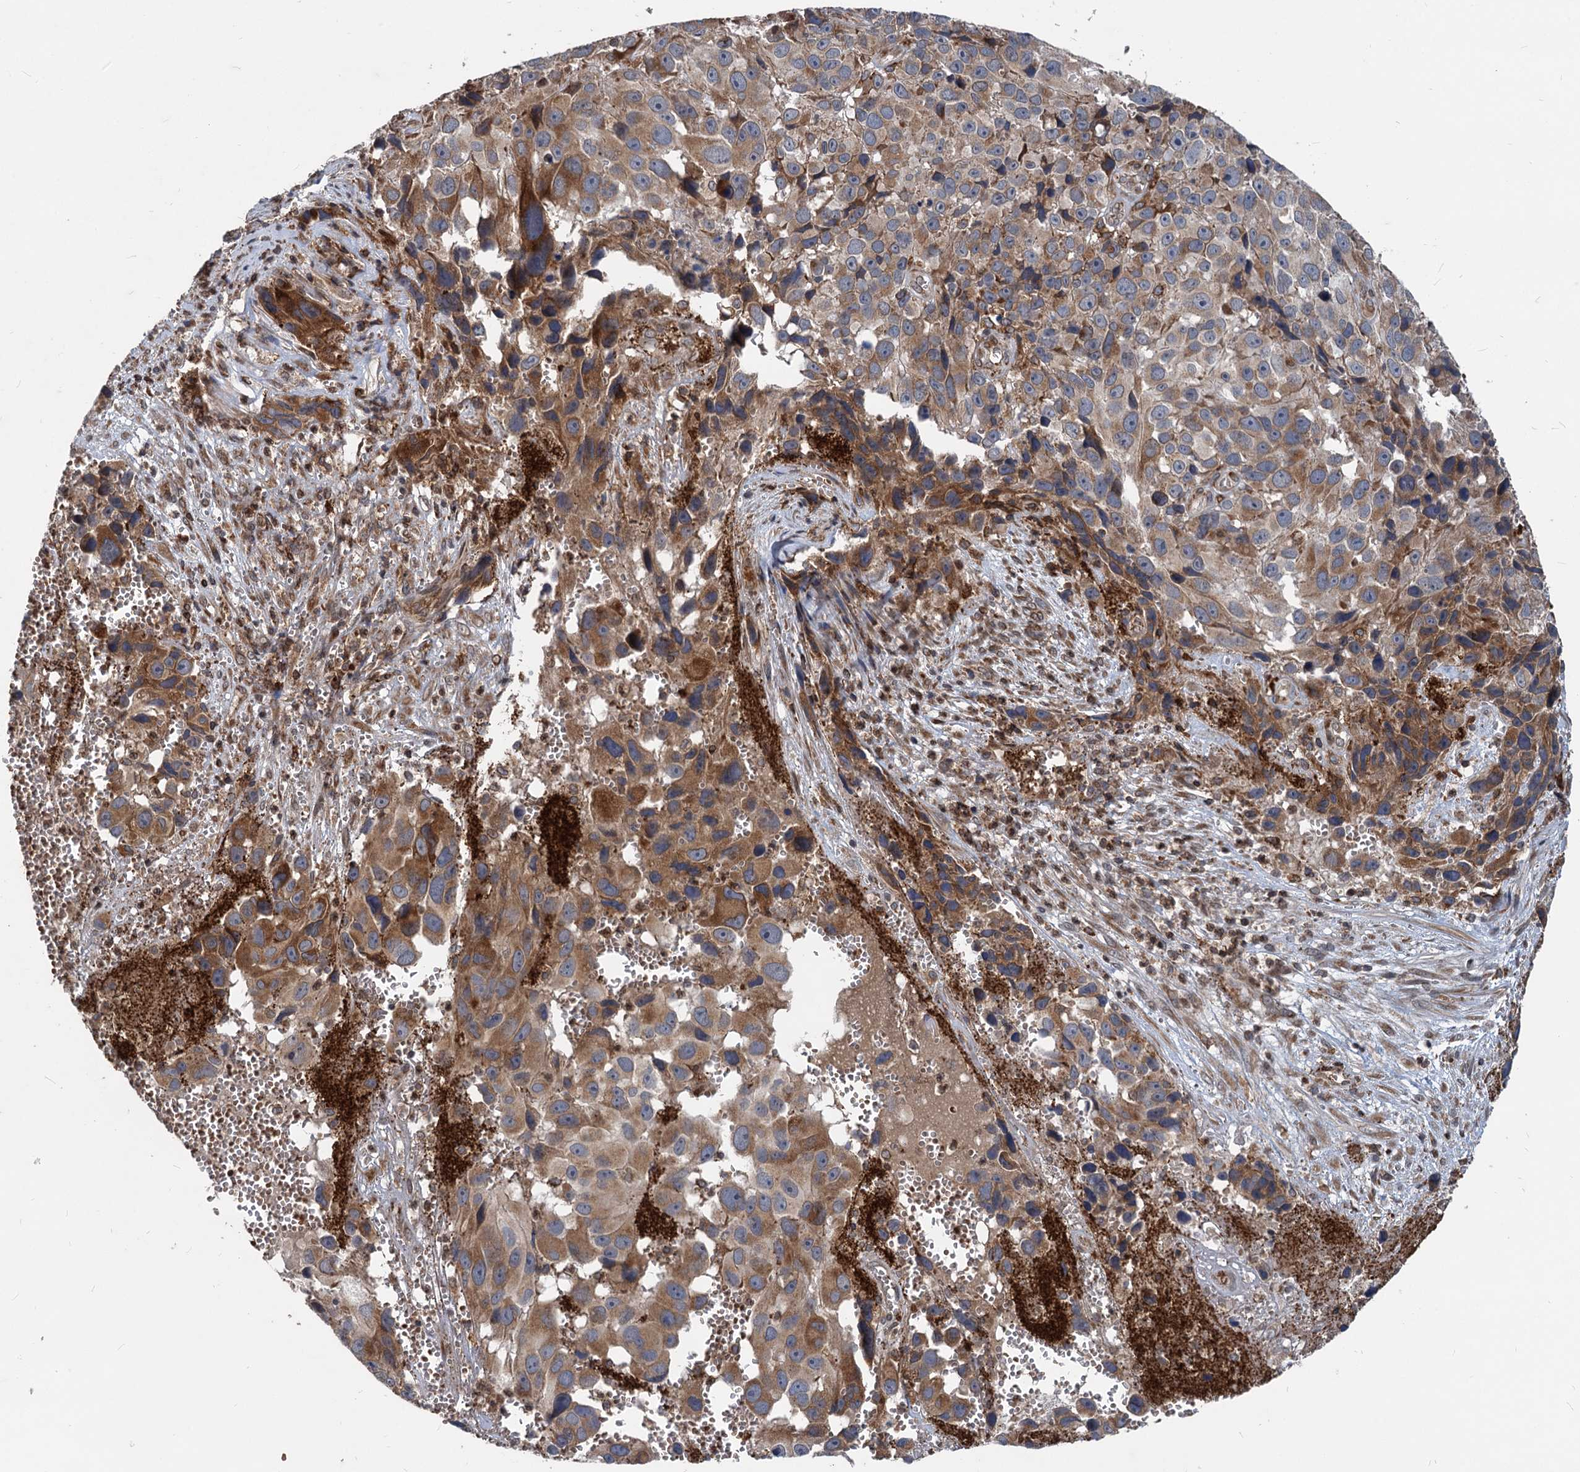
{"staining": {"intensity": "moderate", "quantity": ">75%", "location": "cytoplasmic/membranous"}, "tissue": "melanoma", "cell_type": "Tumor cells", "image_type": "cancer", "snomed": [{"axis": "morphology", "description": "Malignant melanoma, NOS"}, {"axis": "topography", "description": "Skin"}], "caption": "Immunohistochemistry (IHC) staining of melanoma, which demonstrates medium levels of moderate cytoplasmic/membranous expression in about >75% of tumor cells indicating moderate cytoplasmic/membranous protein staining. The staining was performed using DAB (3,3'-diaminobenzidine) (brown) for protein detection and nuclei were counterstained in hematoxylin (blue).", "gene": "STIM1", "patient": {"sex": "male", "age": 84}}